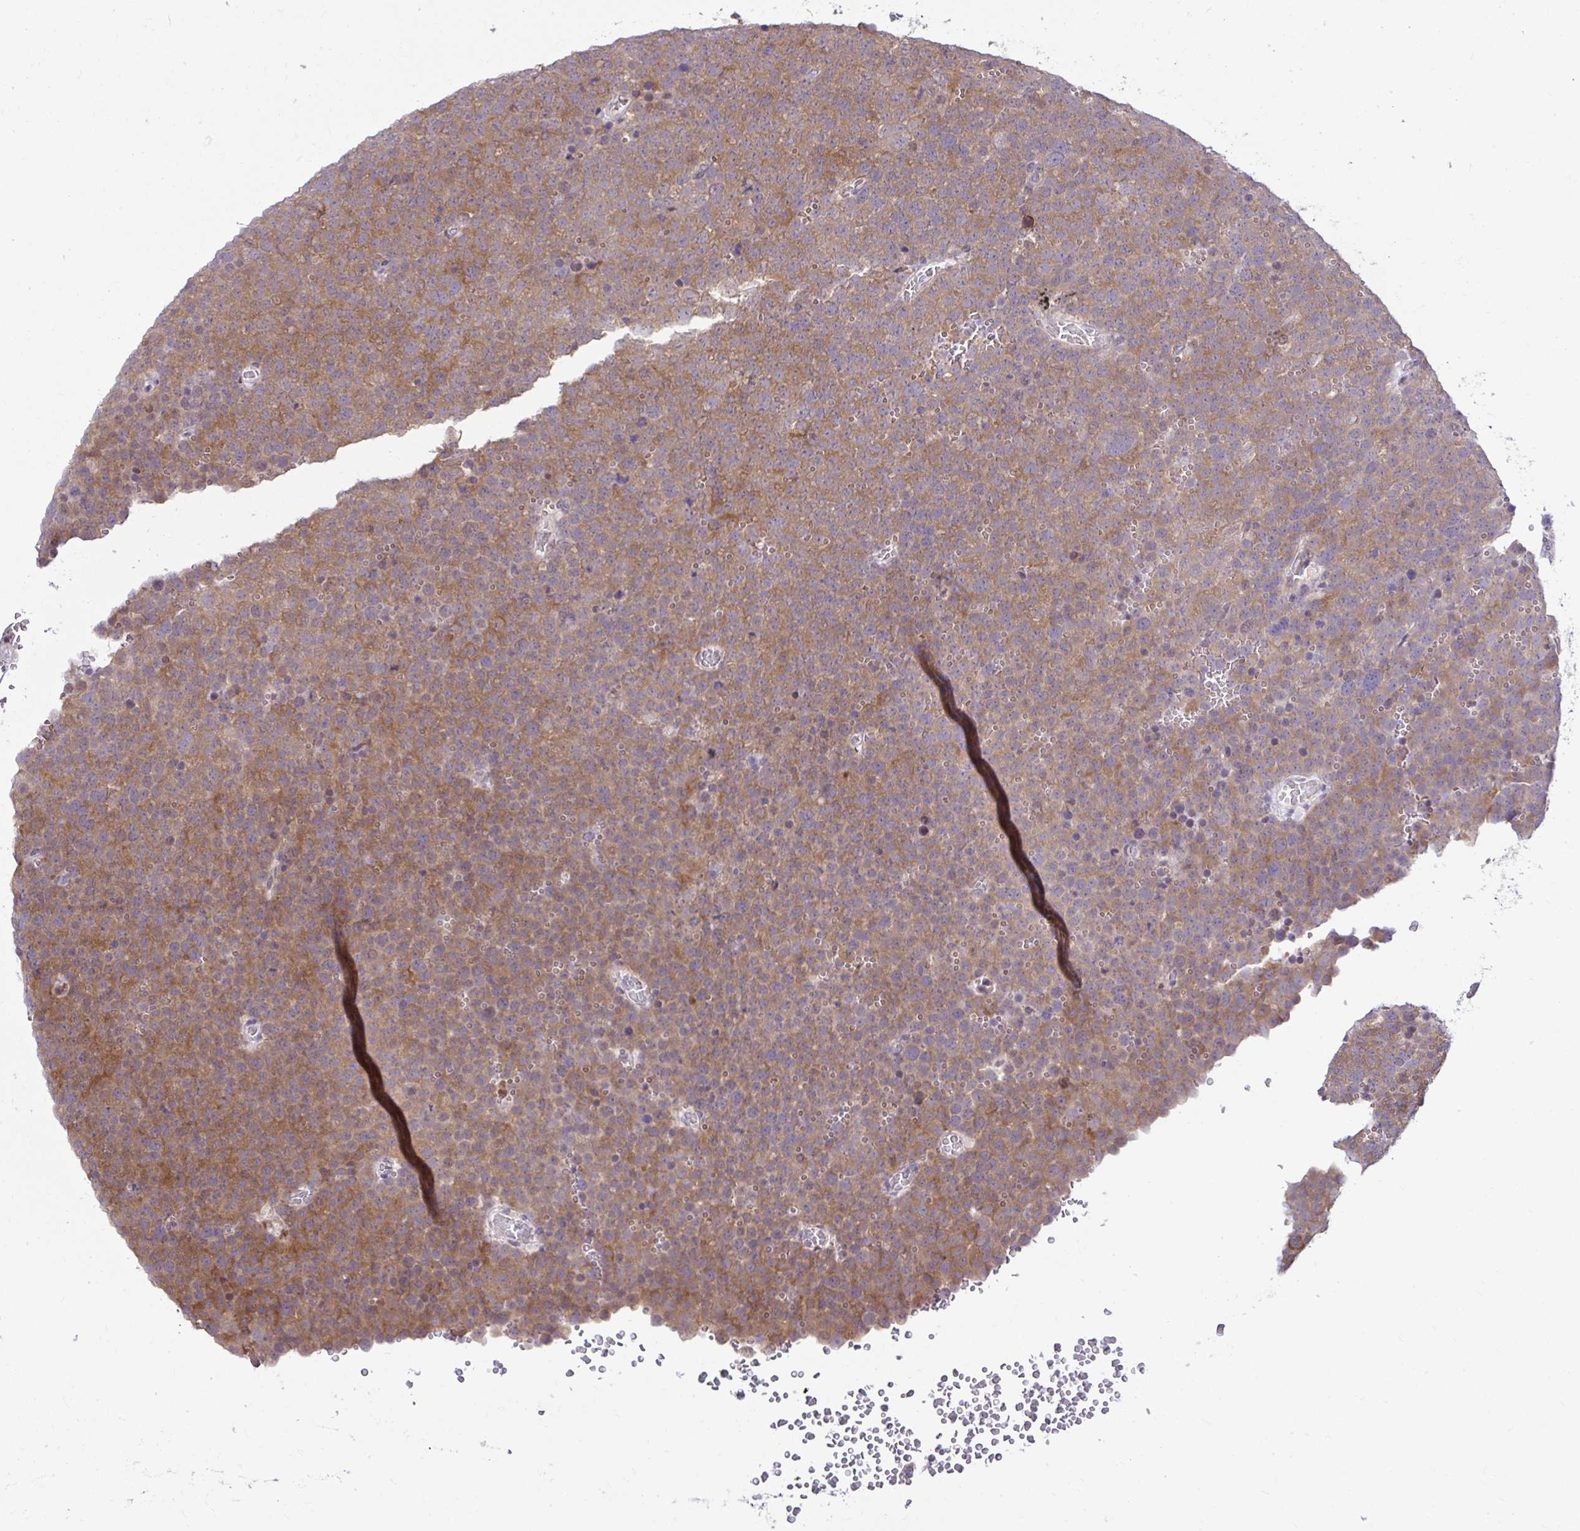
{"staining": {"intensity": "moderate", "quantity": ">75%", "location": "cytoplasmic/membranous"}, "tissue": "testis cancer", "cell_type": "Tumor cells", "image_type": "cancer", "snomed": [{"axis": "morphology", "description": "Seminoma, NOS"}, {"axis": "topography", "description": "Testis"}], "caption": "Immunohistochemical staining of human seminoma (testis) demonstrates medium levels of moderate cytoplasmic/membranous protein positivity in approximately >75% of tumor cells. The protein of interest is shown in brown color, while the nuclei are stained blue.", "gene": "PSMD3", "patient": {"sex": "male", "age": 71}}